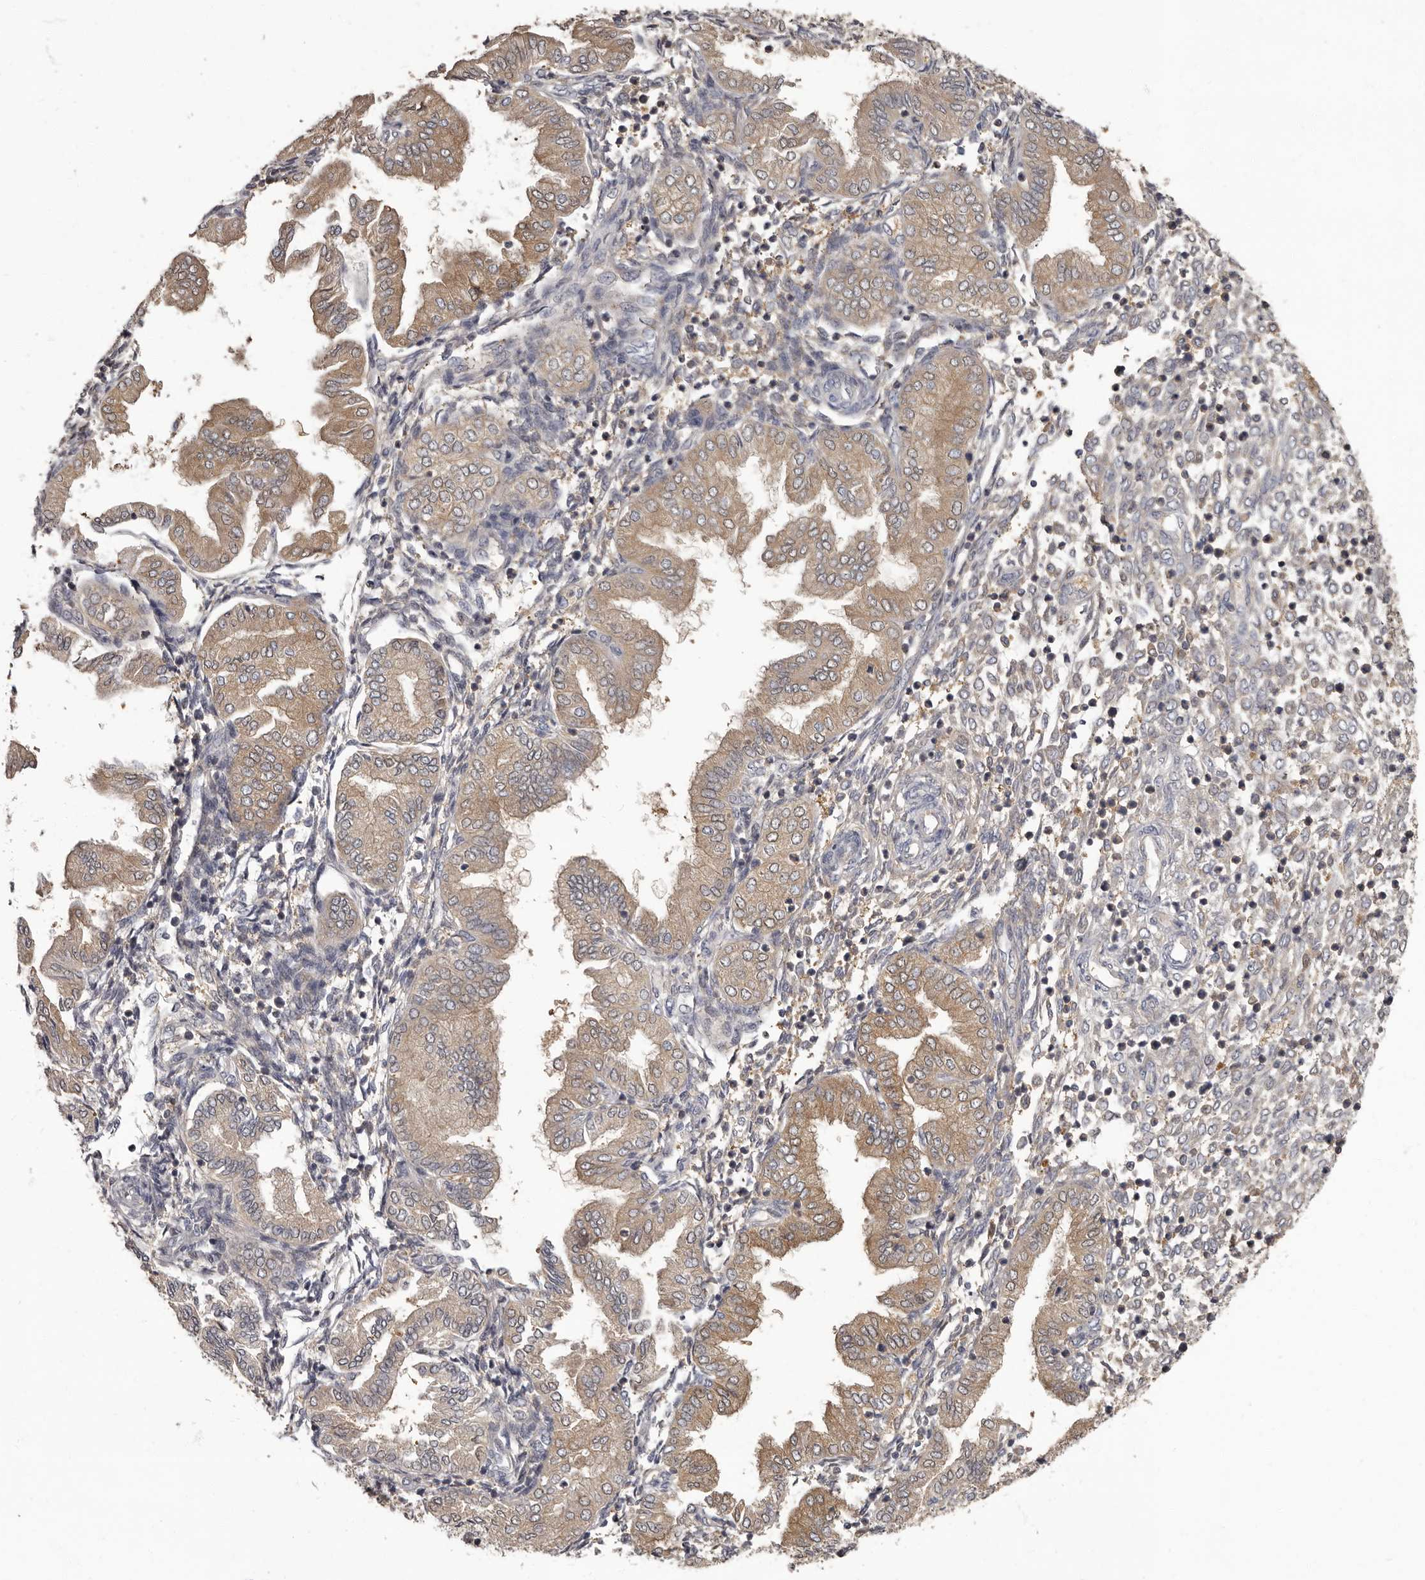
{"staining": {"intensity": "negative", "quantity": "none", "location": "none"}, "tissue": "endometrium", "cell_type": "Cells in endometrial stroma", "image_type": "normal", "snomed": [{"axis": "morphology", "description": "Normal tissue, NOS"}, {"axis": "topography", "description": "Endometrium"}], "caption": "DAB immunohistochemical staining of normal endometrium demonstrates no significant positivity in cells in endometrial stroma.", "gene": "APEH", "patient": {"sex": "female", "age": 53}}